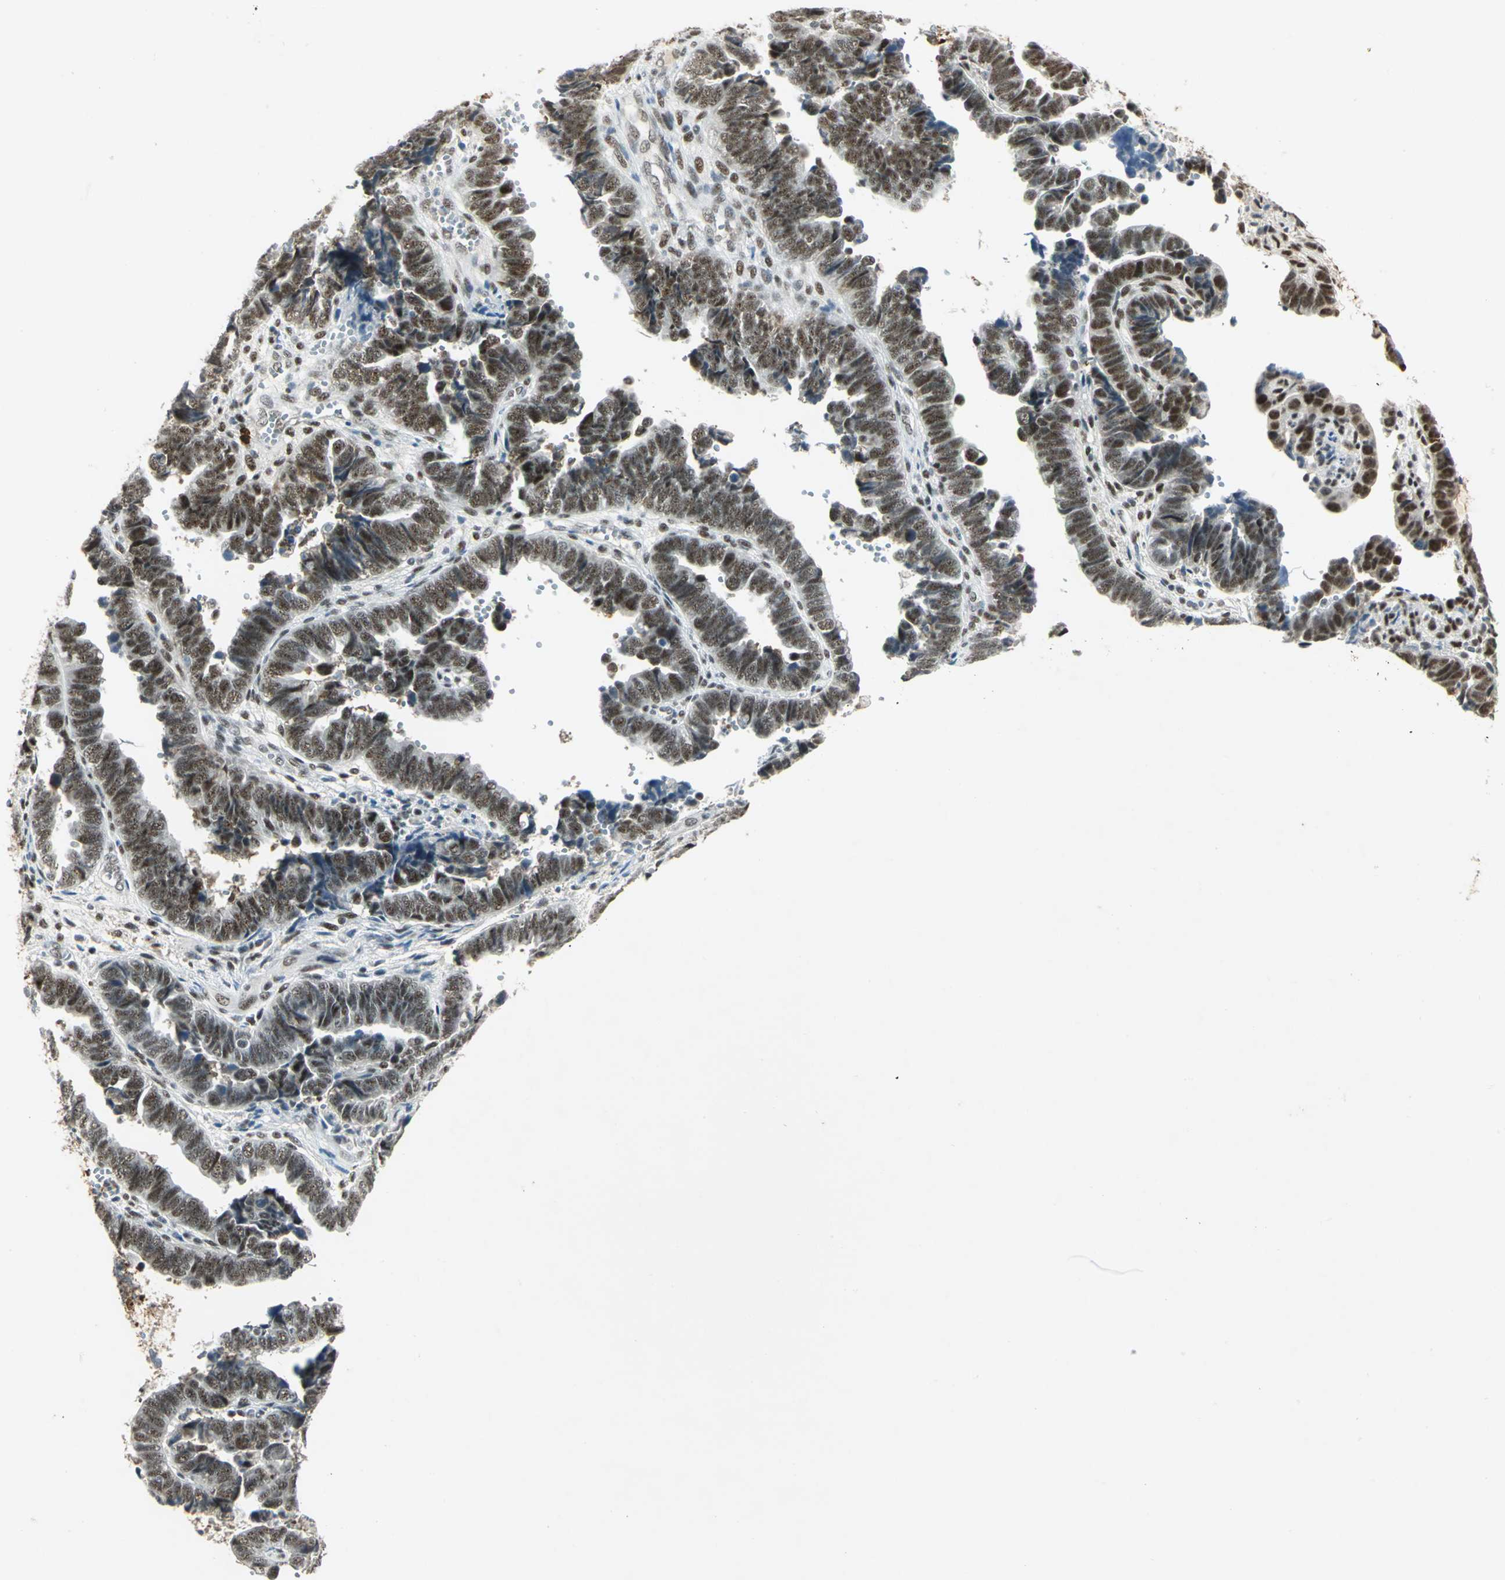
{"staining": {"intensity": "strong", "quantity": ">75%", "location": "nuclear"}, "tissue": "endometrial cancer", "cell_type": "Tumor cells", "image_type": "cancer", "snomed": [{"axis": "morphology", "description": "Adenocarcinoma, NOS"}, {"axis": "topography", "description": "Endometrium"}], "caption": "A micrograph of human endometrial cancer (adenocarcinoma) stained for a protein displays strong nuclear brown staining in tumor cells.", "gene": "CCNT1", "patient": {"sex": "female", "age": 75}}